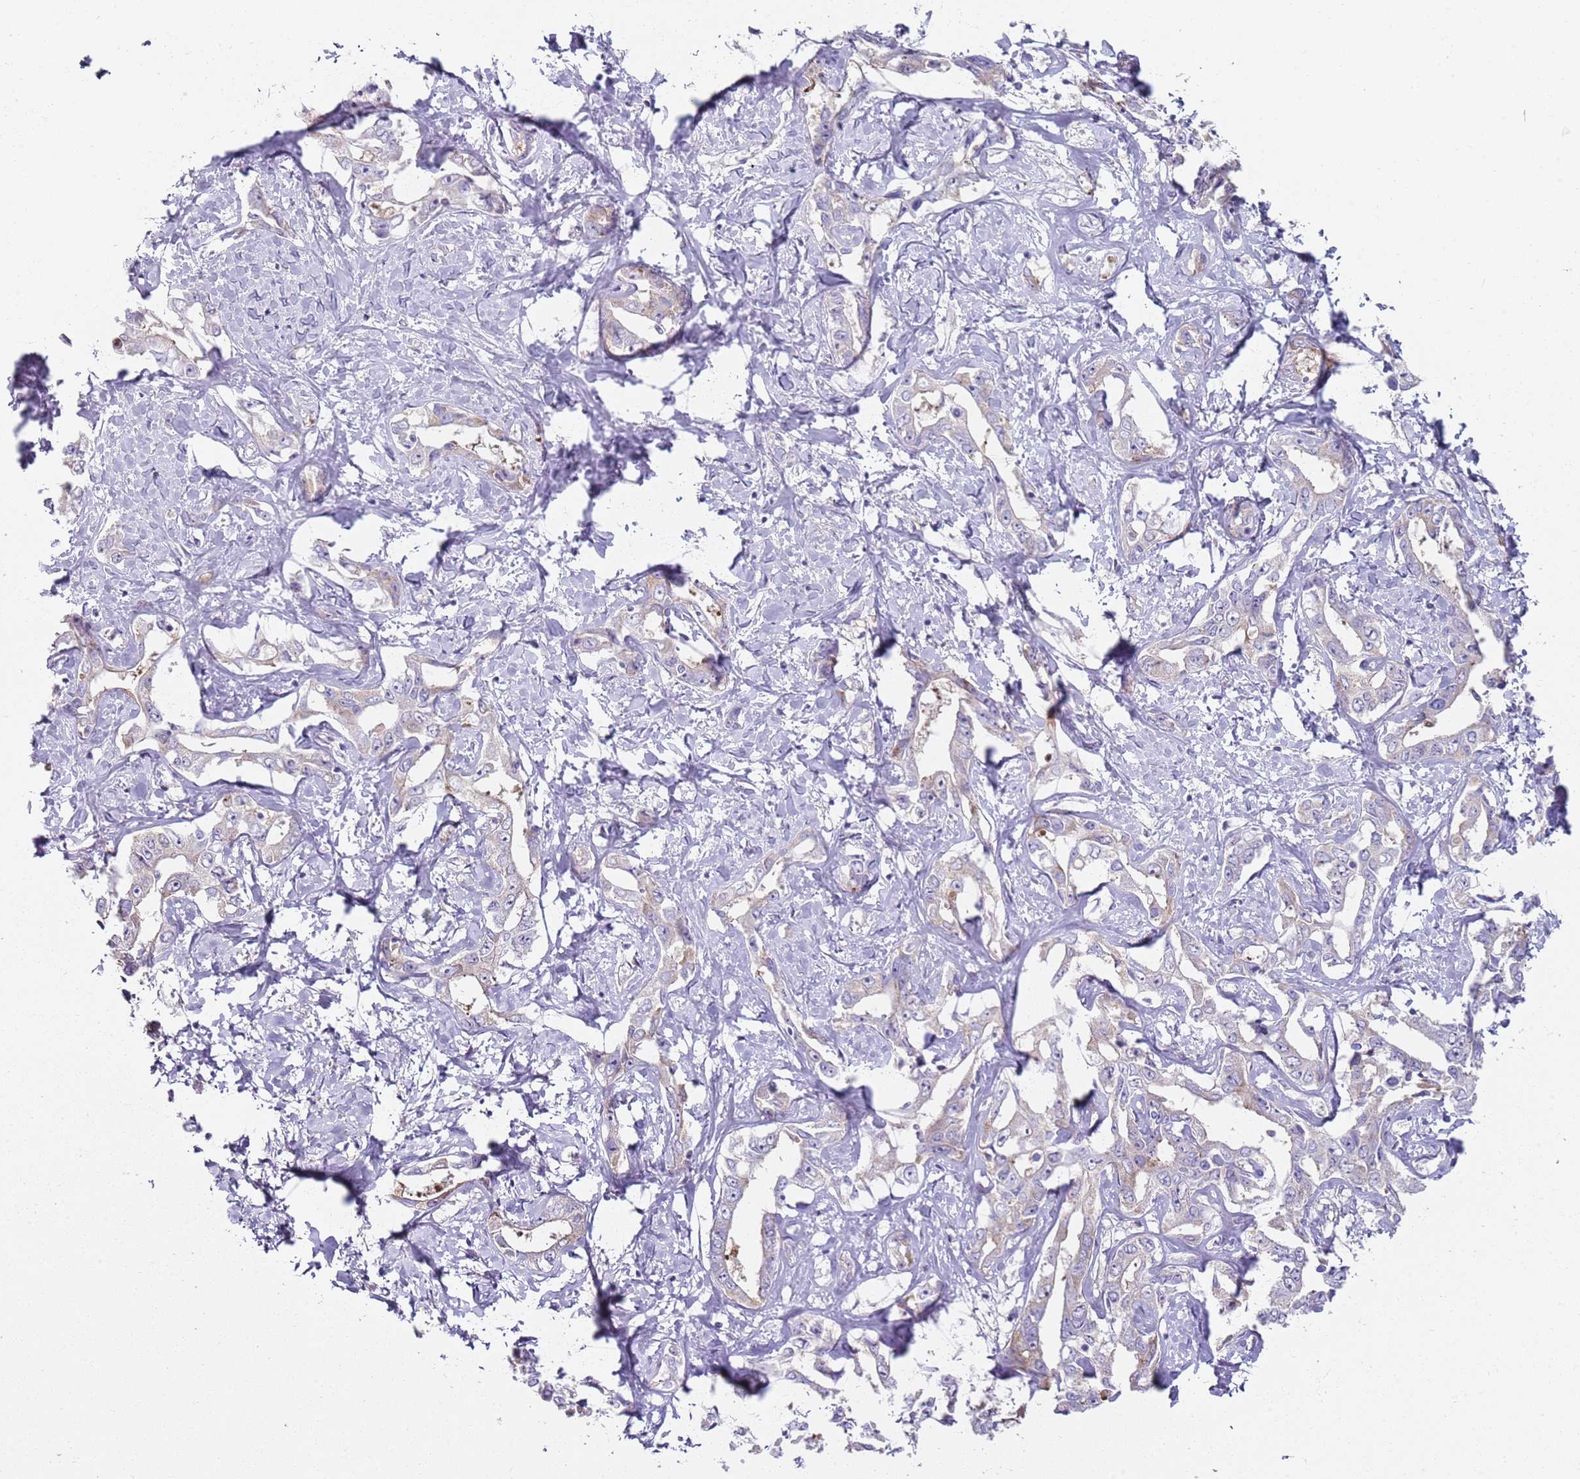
{"staining": {"intensity": "weak", "quantity": "<25%", "location": "cytoplasmic/membranous"}, "tissue": "liver cancer", "cell_type": "Tumor cells", "image_type": "cancer", "snomed": [{"axis": "morphology", "description": "Cholangiocarcinoma"}, {"axis": "topography", "description": "Liver"}], "caption": "A high-resolution micrograph shows IHC staining of liver cholangiocarcinoma, which exhibits no significant positivity in tumor cells.", "gene": "SLC26A6", "patient": {"sex": "male", "age": 59}}